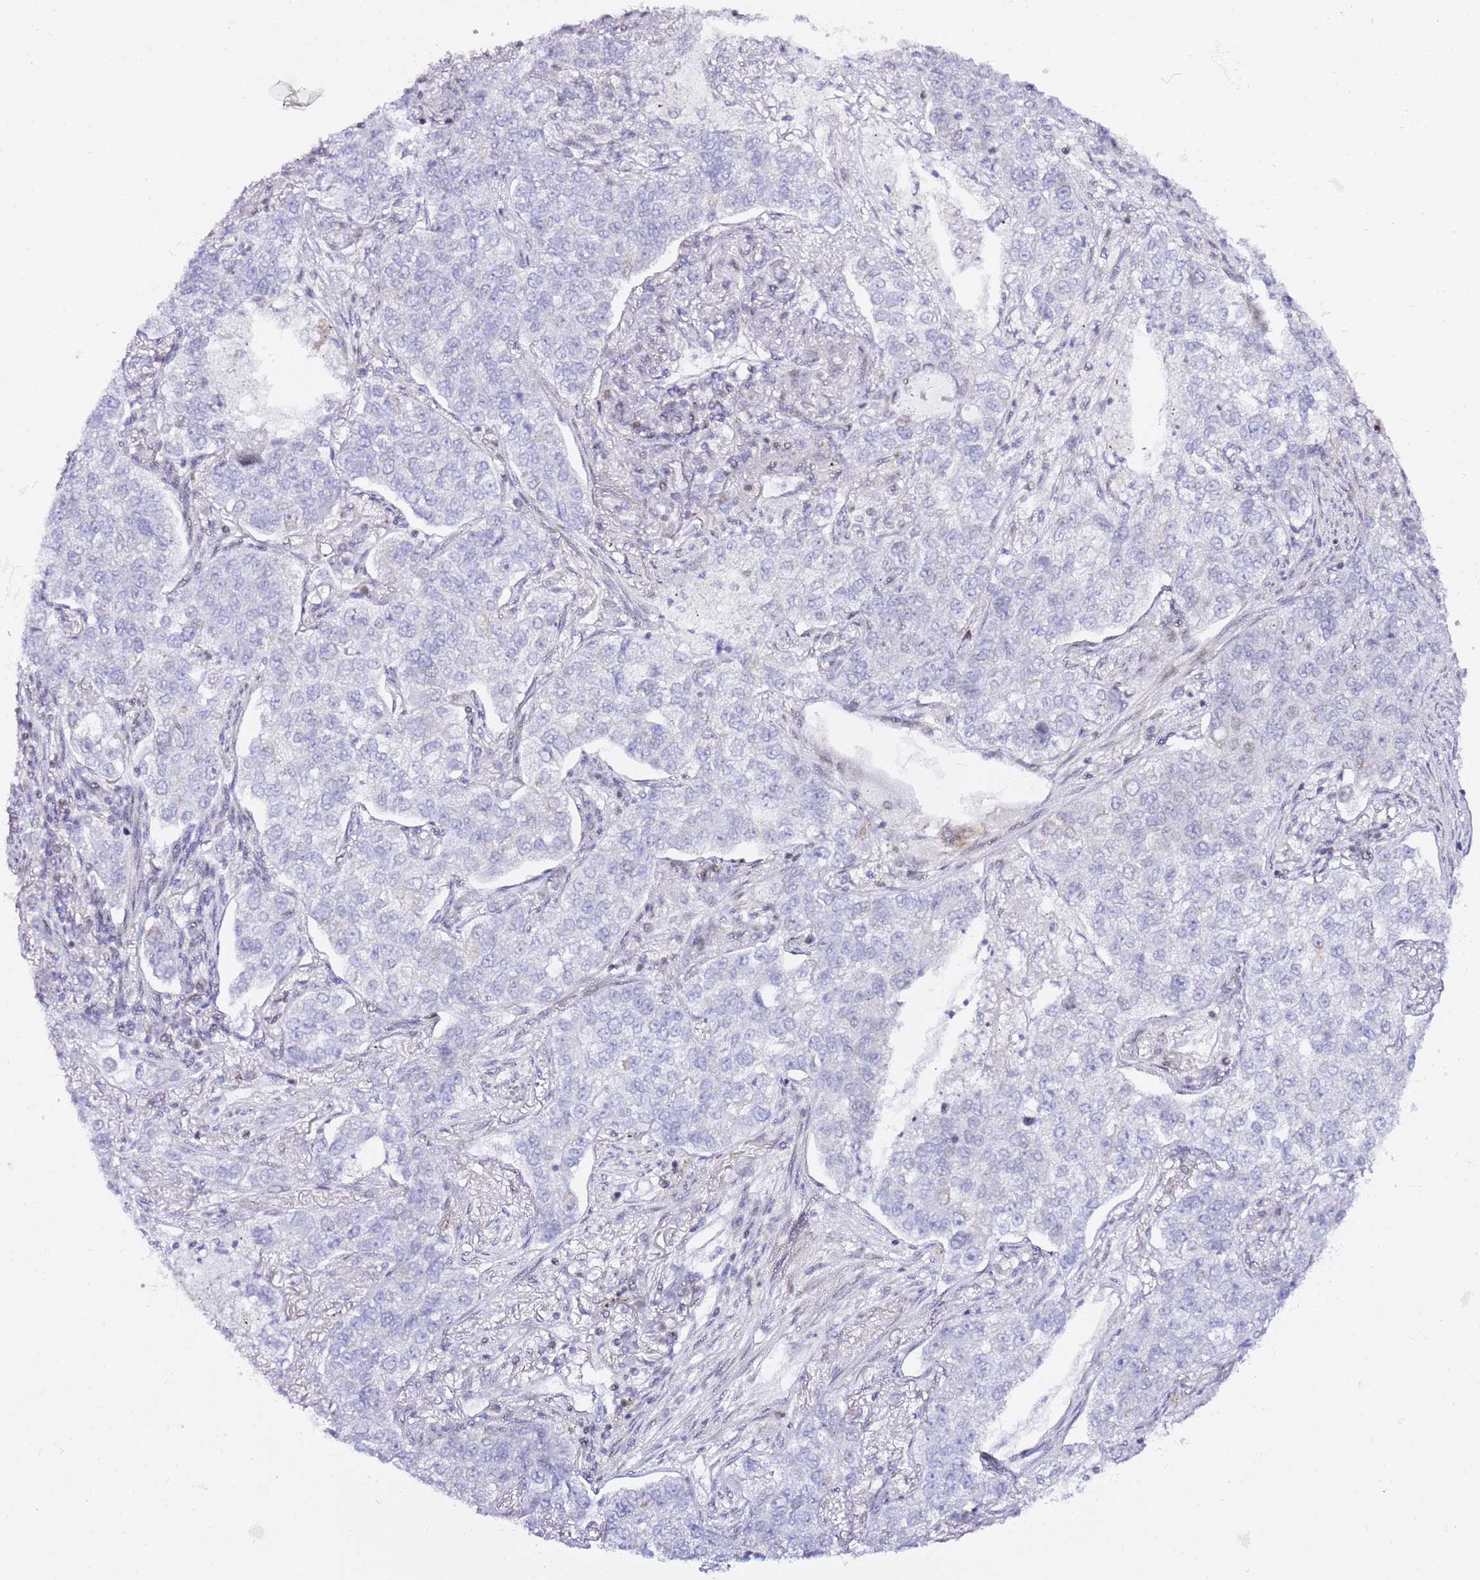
{"staining": {"intensity": "negative", "quantity": "none", "location": "none"}, "tissue": "lung cancer", "cell_type": "Tumor cells", "image_type": "cancer", "snomed": [{"axis": "morphology", "description": "Adenocarcinoma, NOS"}, {"axis": "topography", "description": "Lung"}], "caption": "A high-resolution photomicrograph shows immunohistochemistry staining of lung cancer, which displays no significant positivity in tumor cells. Nuclei are stained in blue.", "gene": "GBP2", "patient": {"sex": "male", "age": 49}}